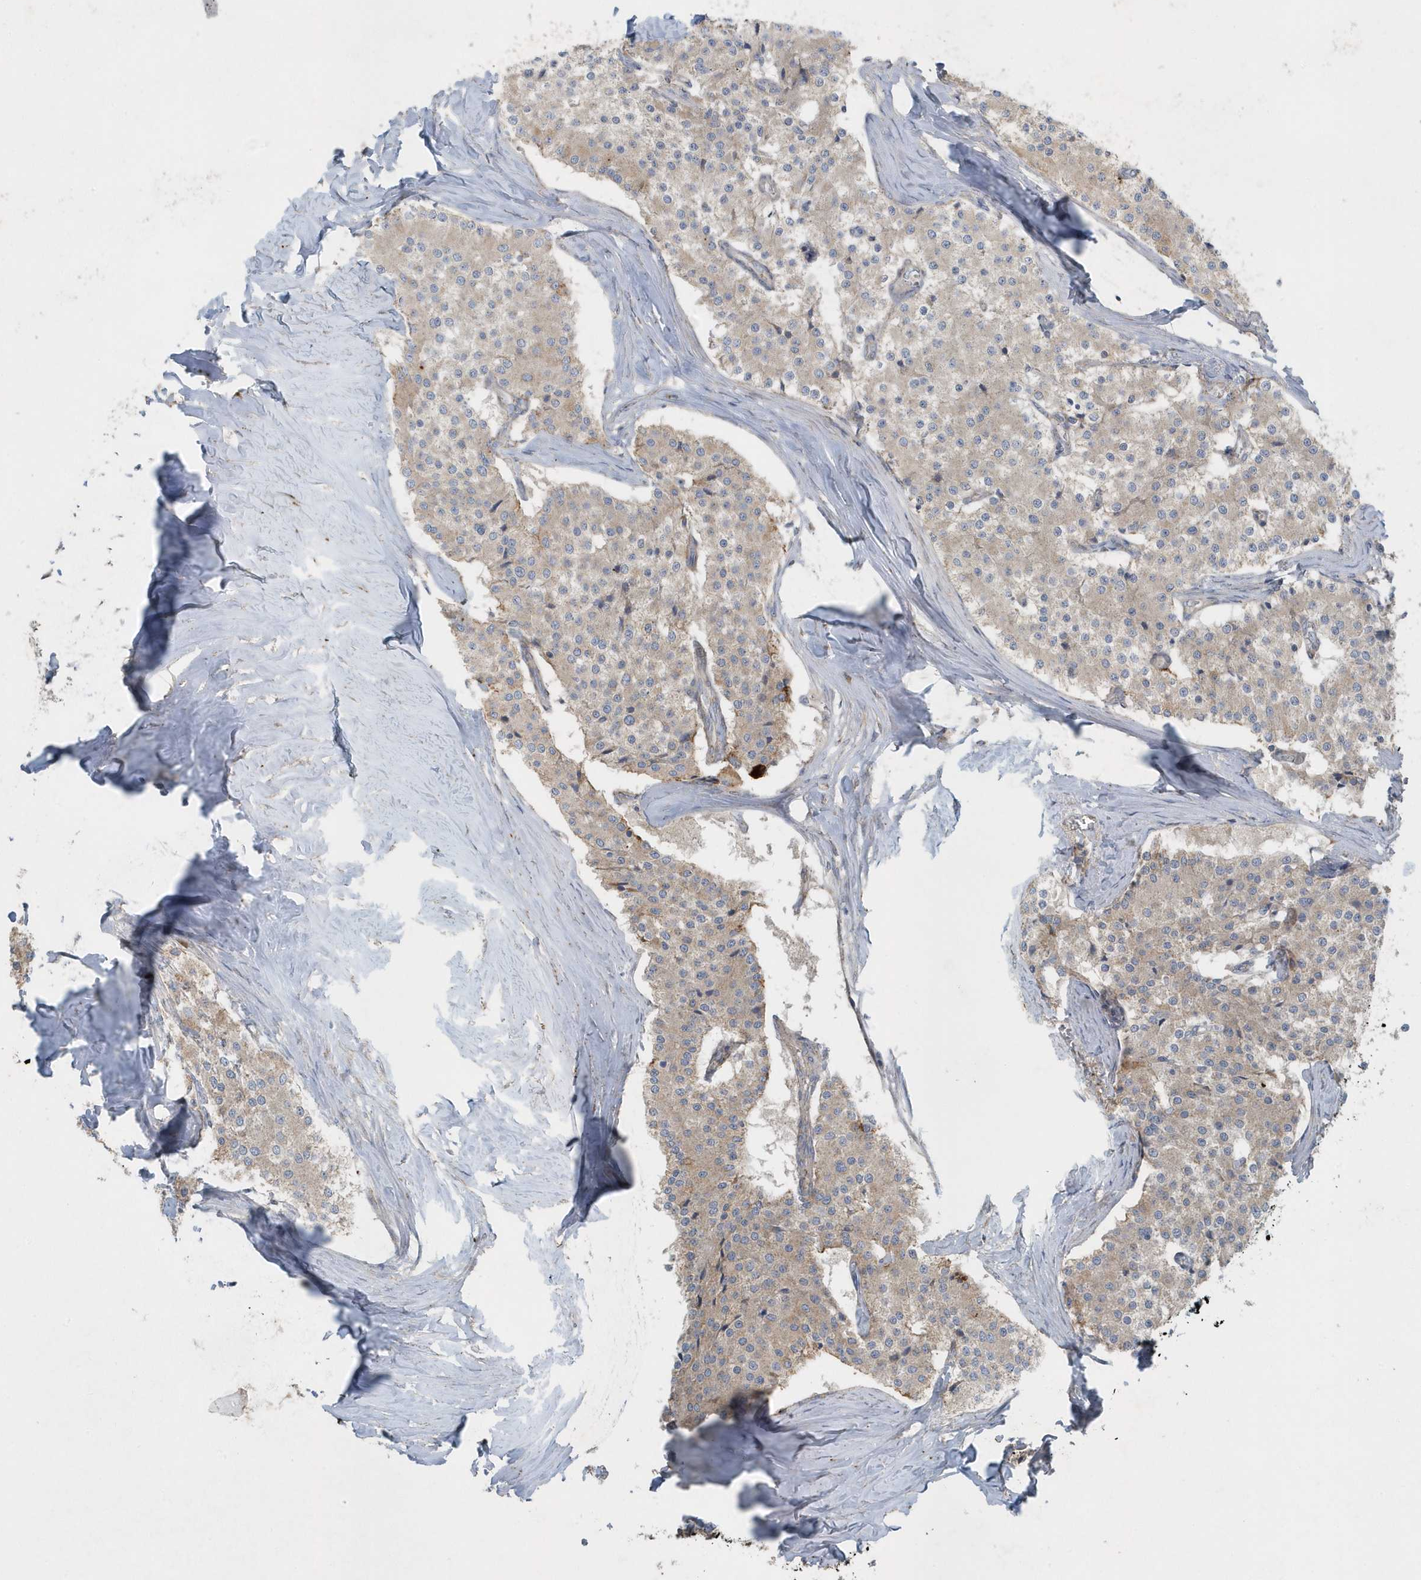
{"staining": {"intensity": "weak", "quantity": ">75%", "location": "cytoplasmic/membranous"}, "tissue": "carcinoid", "cell_type": "Tumor cells", "image_type": "cancer", "snomed": [{"axis": "morphology", "description": "Carcinoid, malignant, NOS"}, {"axis": "topography", "description": "Colon"}], "caption": "Human malignant carcinoid stained for a protein (brown) shows weak cytoplasmic/membranous positive staining in about >75% of tumor cells.", "gene": "SLC38A2", "patient": {"sex": "female", "age": 52}}